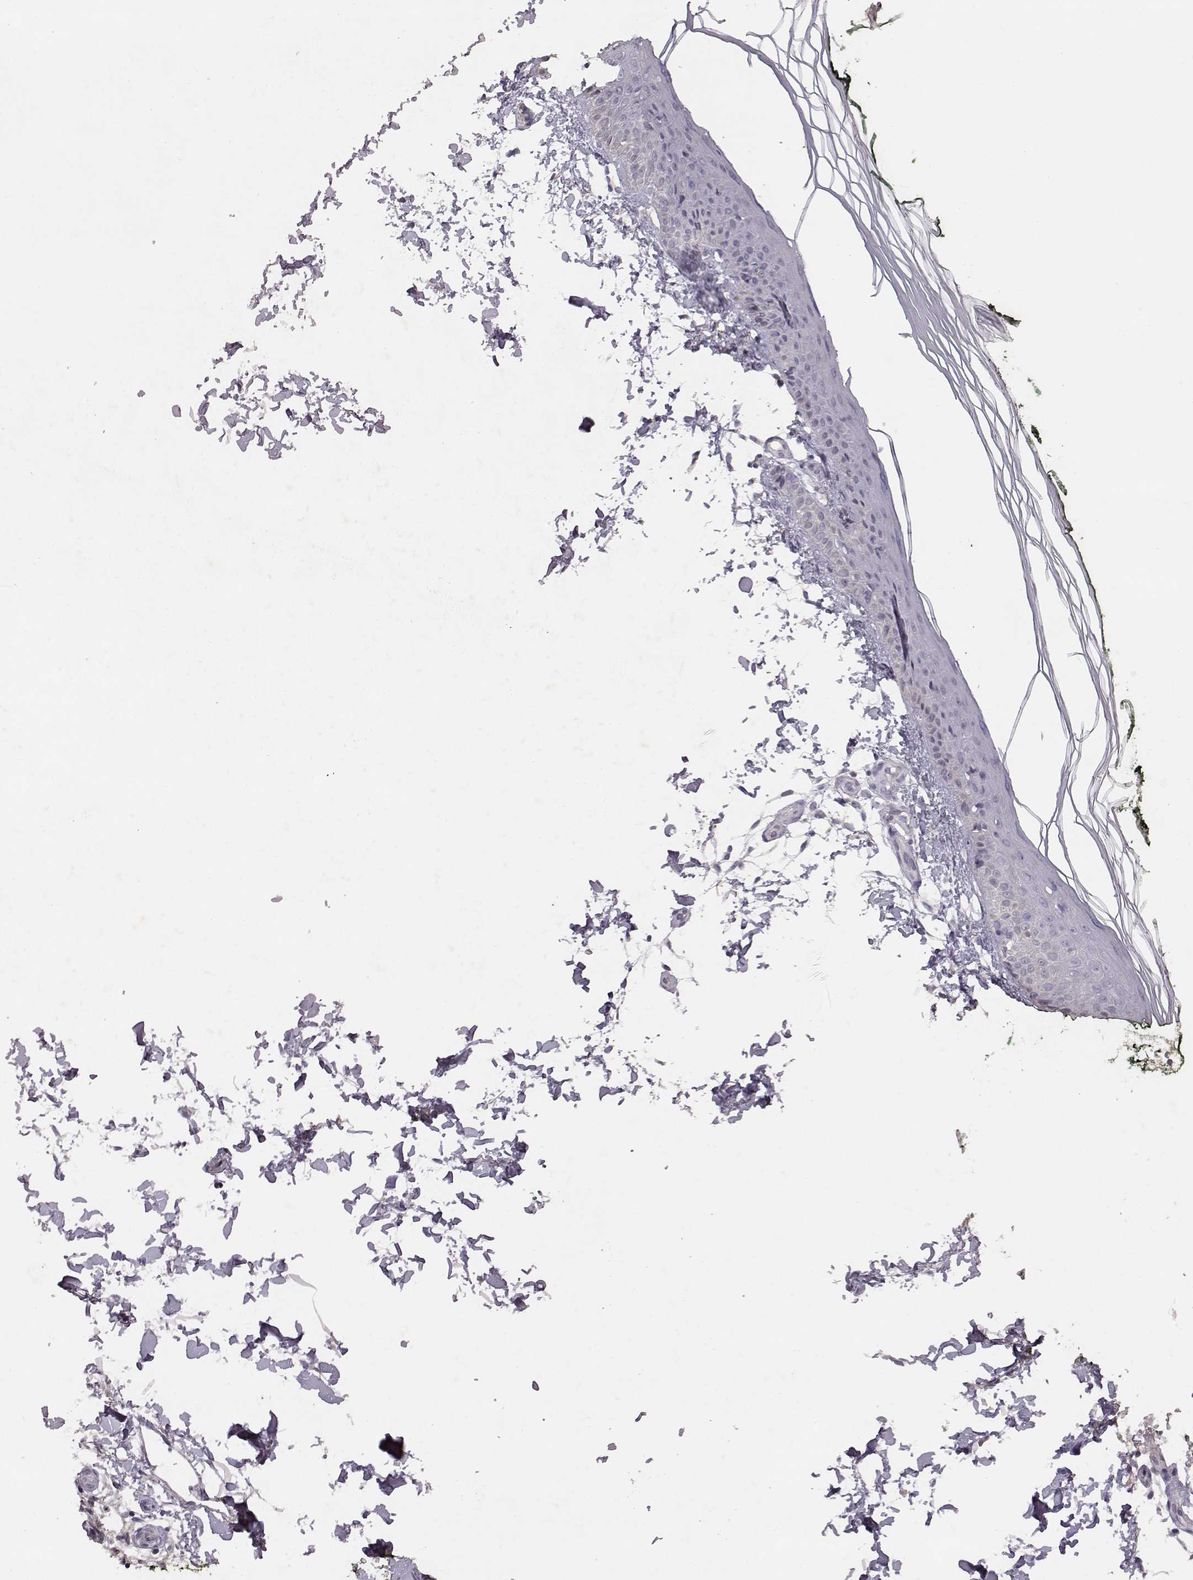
{"staining": {"intensity": "negative", "quantity": "none", "location": "none"}, "tissue": "skin", "cell_type": "Fibroblasts", "image_type": "normal", "snomed": [{"axis": "morphology", "description": "Normal tissue, NOS"}, {"axis": "topography", "description": "Skin"}], "caption": "Immunohistochemical staining of normal human skin demonstrates no significant expression in fibroblasts. The staining is performed using DAB brown chromogen with nuclei counter-stained in using hematoxylin.", "gene": "TLX3", "patient": {"sex": "female", "age": 62}}